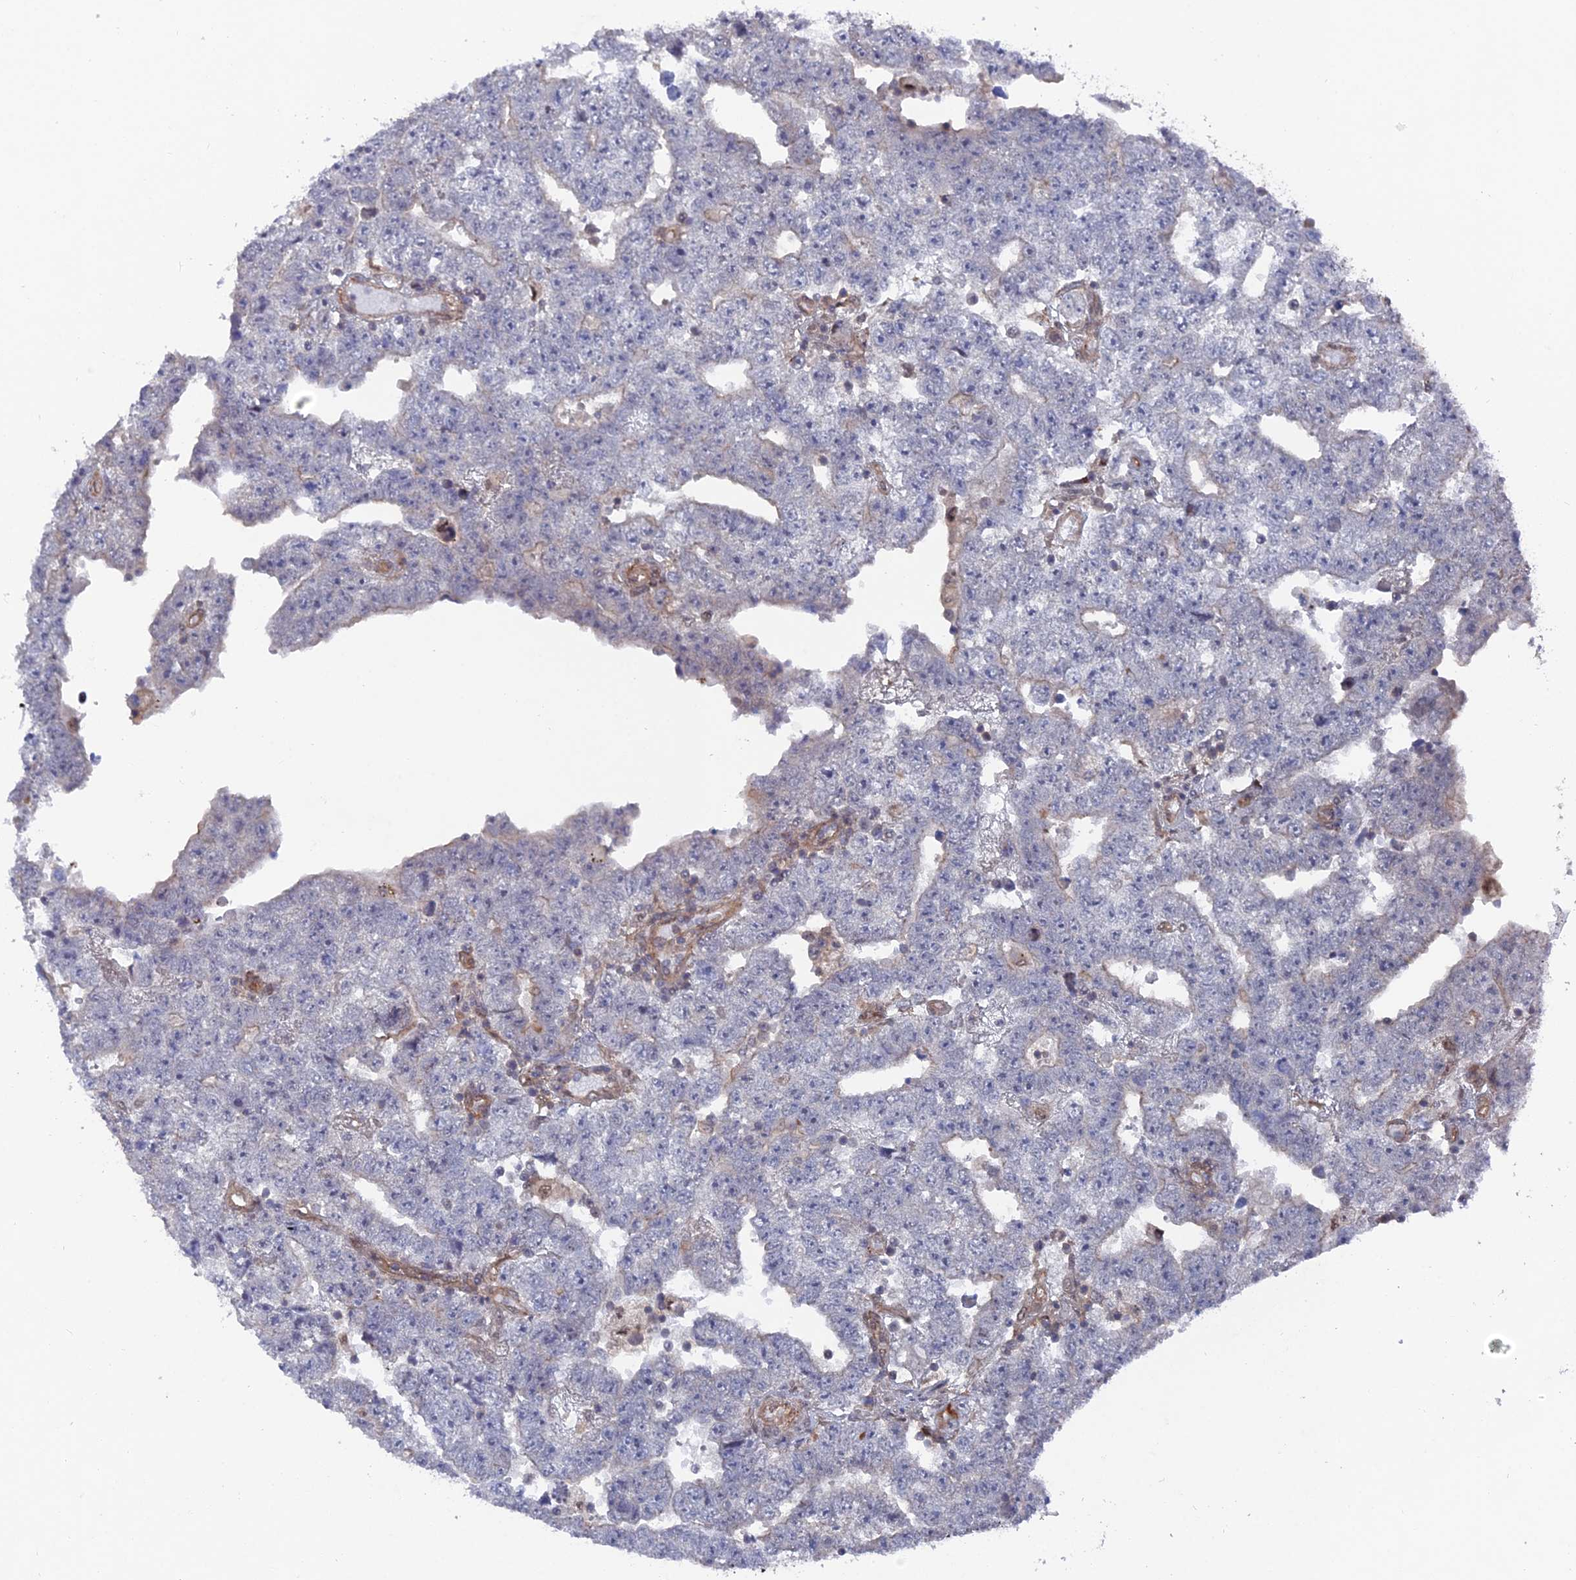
{"staining": {"intensity": "negative", "quantity": "none", "location": "none"}, "tissue": "testis cancer", "cell_type": "Tumor cells", "image_type": "cancer", "snomed": [{"axis": "morphology", "description": "Carcinoma, Embryonal, NOS"}, {"axis": "topography", "description": "Testis"}], "caption": "Immunohistochemistry (IHC) image of neoplastic tissue: testis cancer stained with DAB displays no significant protein staining in tumor cells. (DAB IHC, high magnification).", "gene": "UNC5D", "patient": {"sex": "male", "age": 25}}